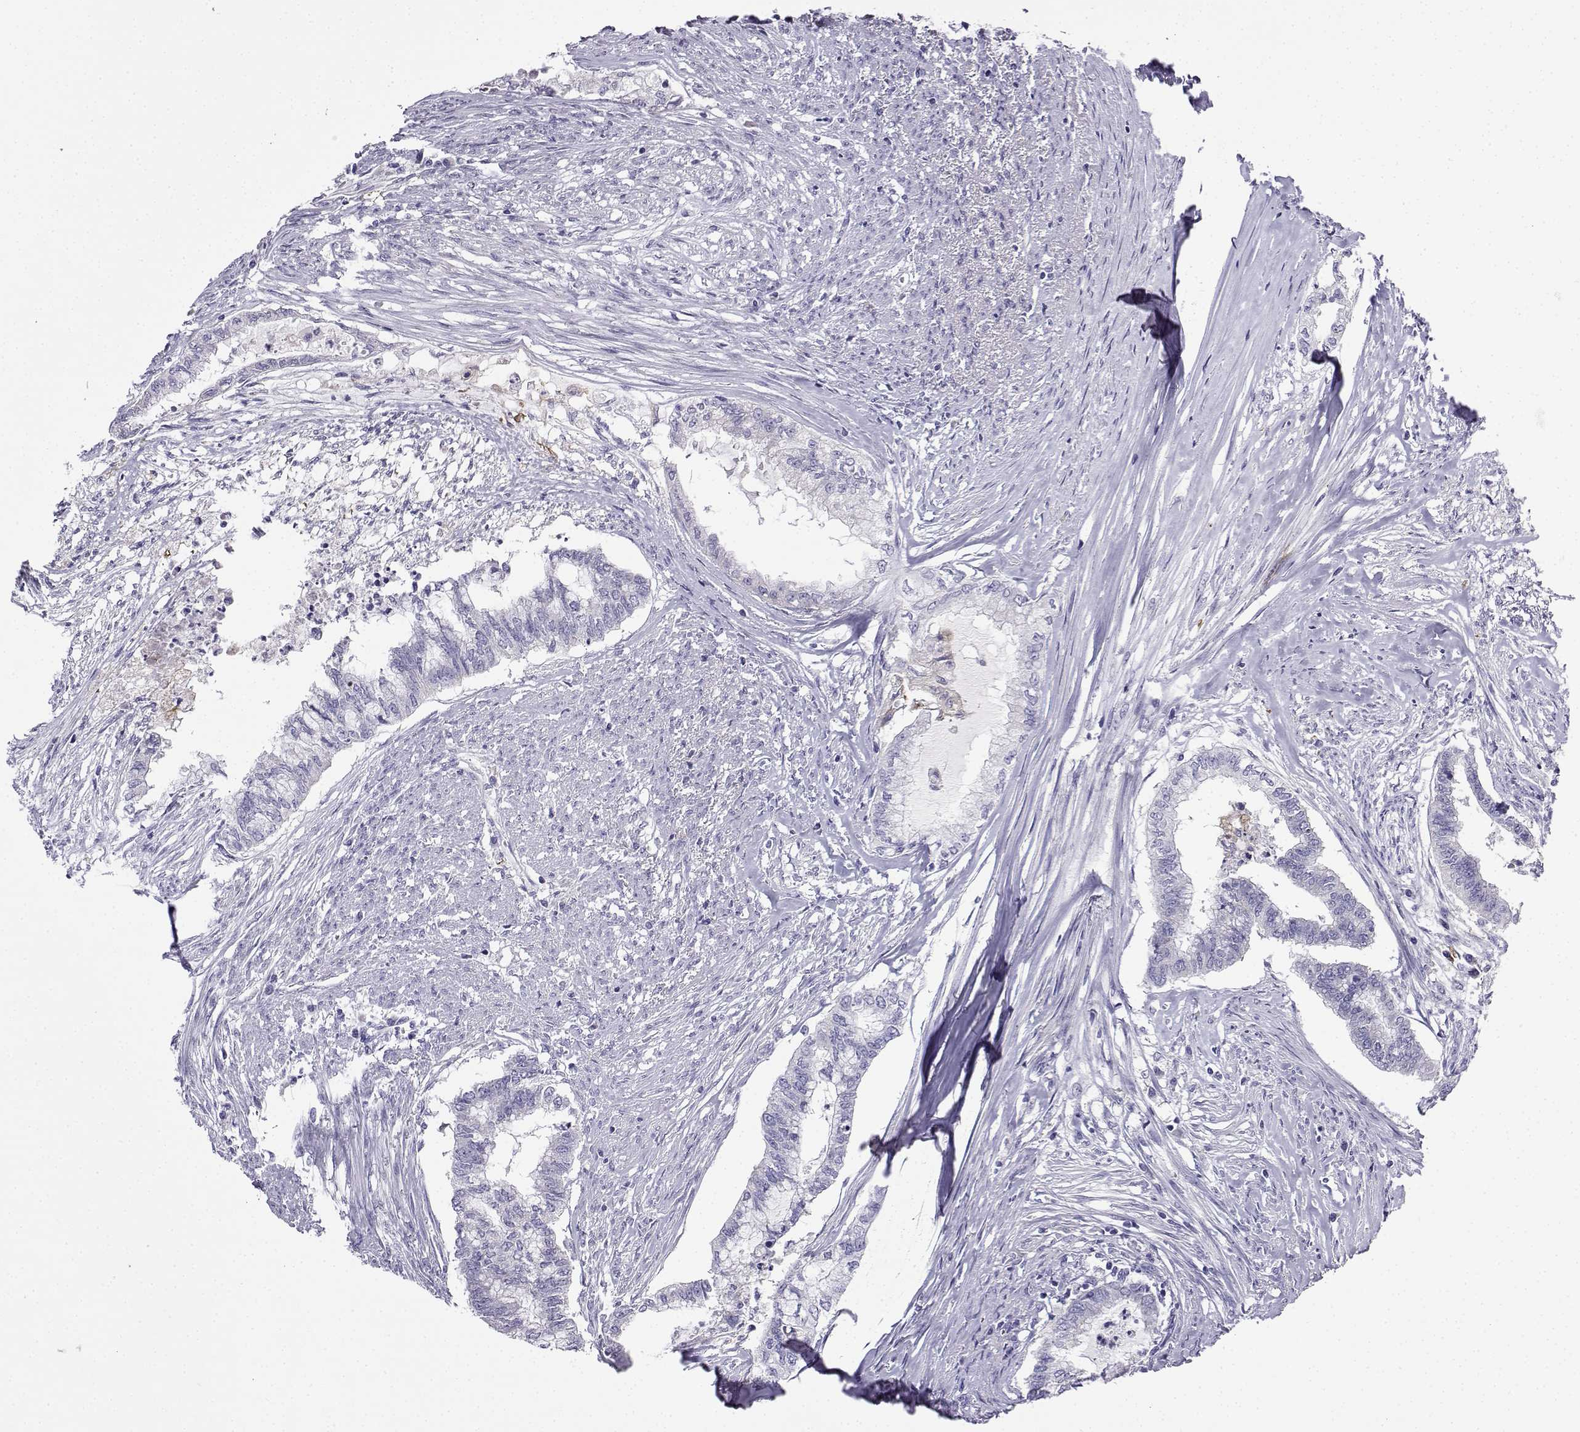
{"staining": {"intensity": "negative", "quantity": "none", "location": "none"}, "tissue": "endometrial cancer", "cell_type": "Tumor cells", "image_type": "cancer", "snomed": [{"axis": "morphology", "description": "Adenocarcinoma, NOS"}, {"axis": "topography", "description": "Endometrium"}], "caption": "An immunohistochemistry (IHC) photomicrograph of endometrial adenocarcinoma is shown. There is no staining in tumor cells of endometrial adenocarcinoma.", "gene": "LINGO1", "patient": {"sex": "female", "age": 79}}